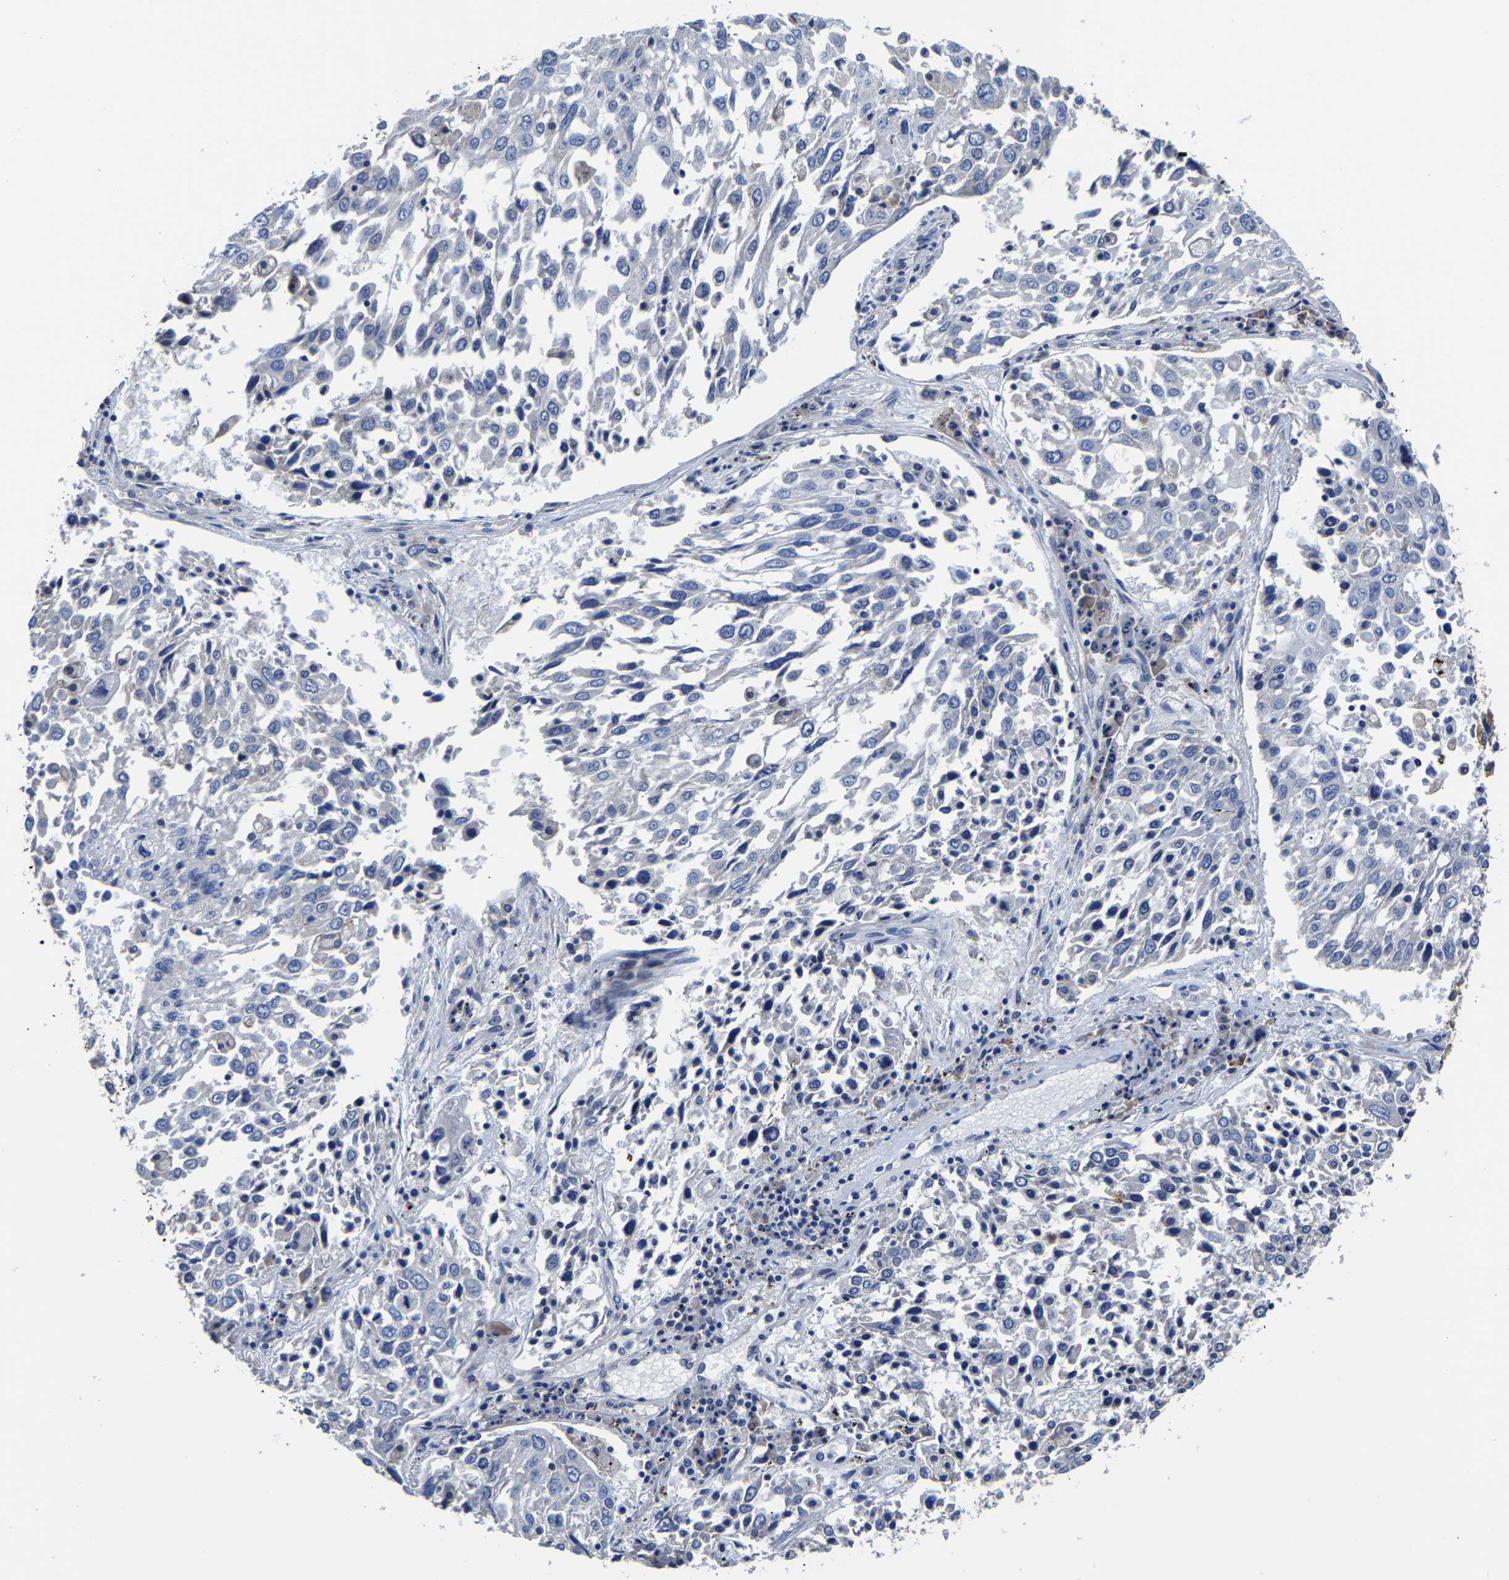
{"staining": {"intensity": "negative", "quantity": "none", "location": "none"}, "tissue": "lung cancer", "cell_type": "Tumor cells", "image_type": "cancer", "snomed": [{"axis": "morphology", "description": "Squamous cell carcinoma, NOS"}, {"axis": "topography", "description": "Lung"}], "caption": "High magnification brightfield microscopy of lung cancer stained with DAB (brown) and counterstained with hematoxylin (blue): tumor cells show no significant positivity.", "gene": "SRPK2", "patient": {"sex": "male", "age": 65}}